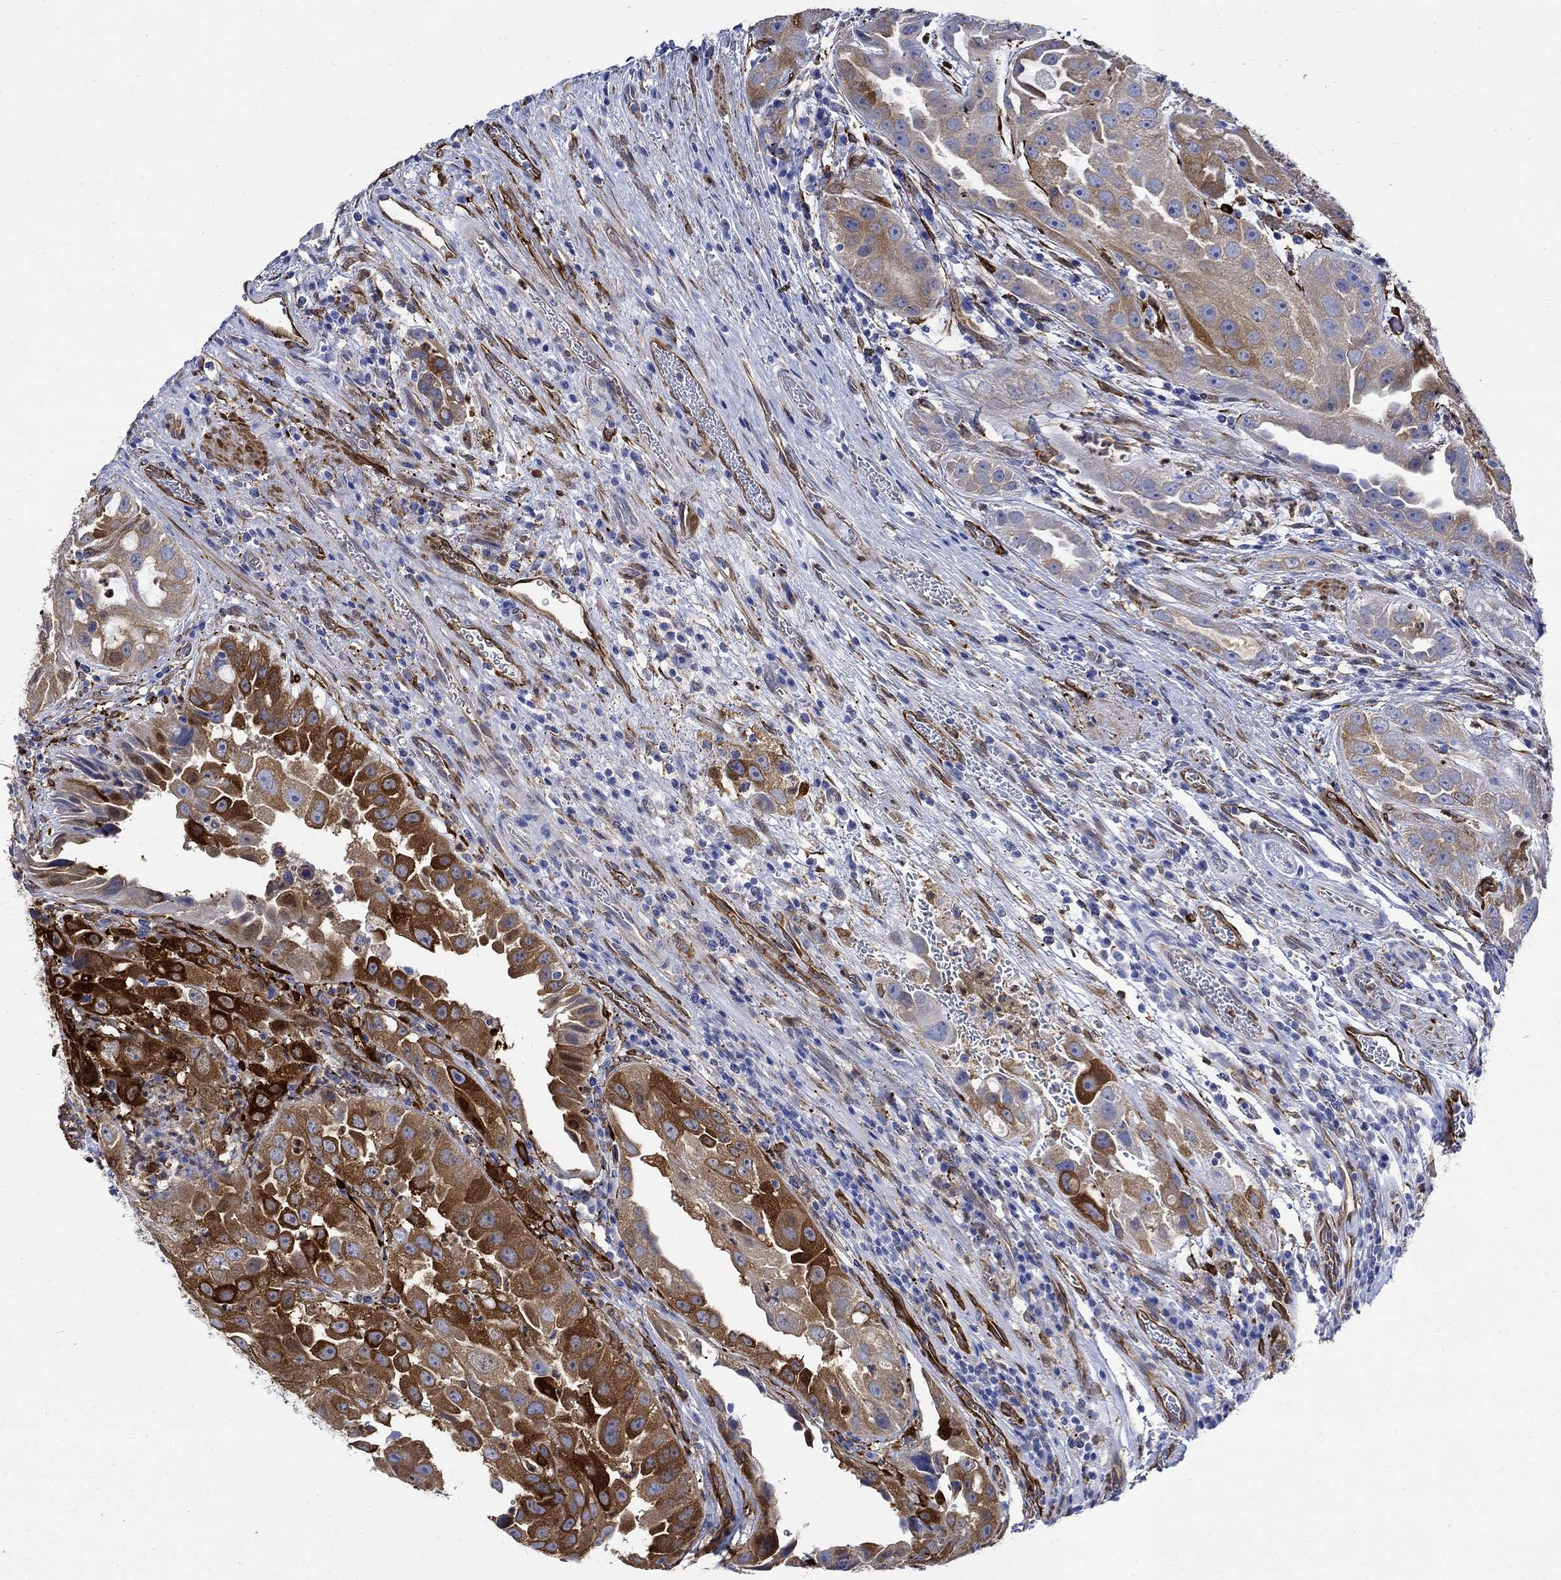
{"staining": {"intensity": "strong", "quantity": "25%-75%", "location": "cytoplasmic/membranous"}, "tissue": "urothelial cancer", "cell_type": "Tumor cells", "image_type": "cancer", "snomed": [{"axis": "morphology", "description": "Urothelial carcinoma, High grade"}, {"axis": "topography", "description": "Urinary bladder"}], "caption": "Immunohistochemical staining of high-grade urothelial carcinoma exhibits strong cytoplasmic/membranous protein expression in approximately 25%-75% of tumor cells.", "gene": "TGM2", "patient": {"sex": "female", "age": 41}}